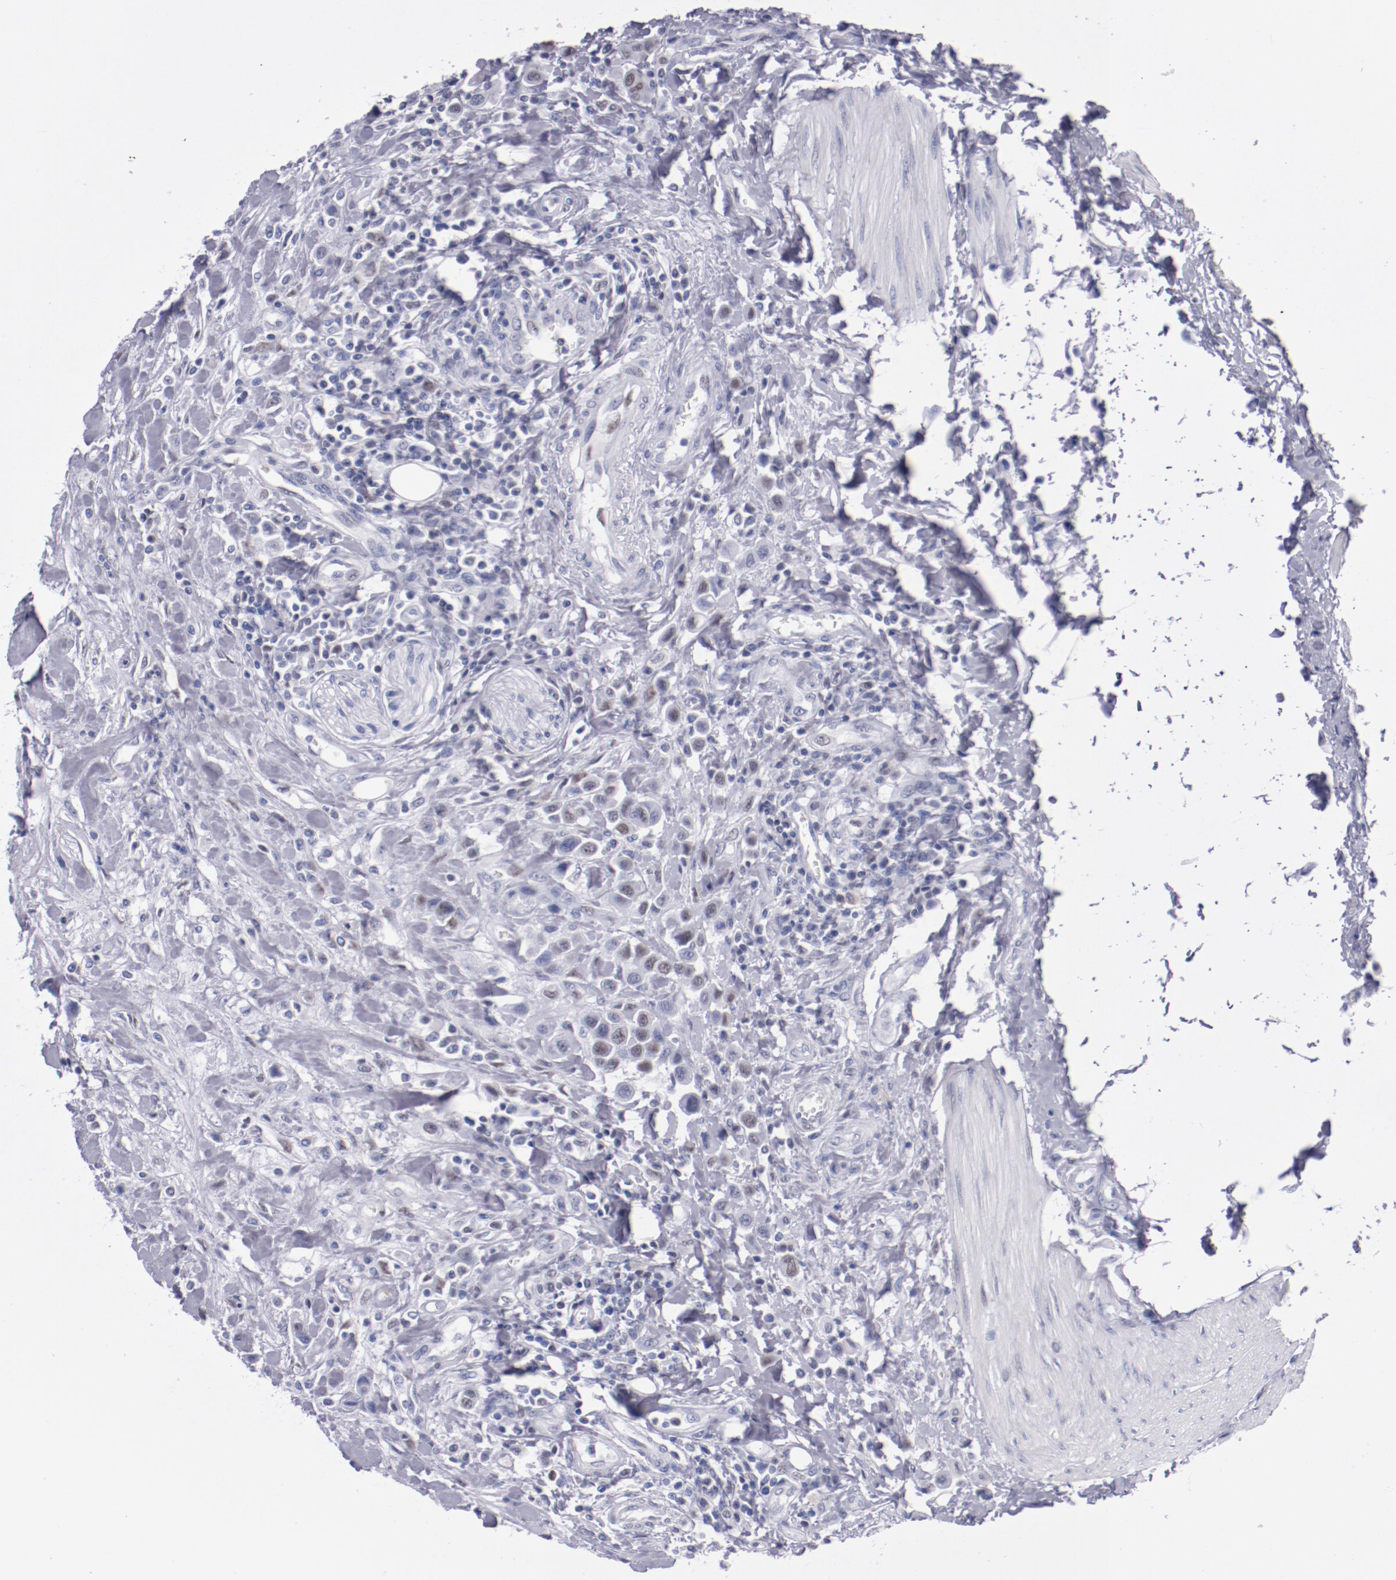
{"staining": {"intensity": "weak", "quantity": "25%-75%", "location": "nuclear"}, "tissue": "urothelial cancer", "cell_type": "Tumor cells", "image_type": "cancer", "snomed": [{"axis": "morphology", "description": "Urothelial carcinoma, High grade"}, {"axis": "topography", "description": "Urinary bladder"}], "caption": "This photomicrograph shows IHC staining of human high-grade urothelial carcinoma, with low weak nuclear expression in about 25%-75% of tumor cells.", "gene": "HNF1B", "patient": {"sex": "male", "age": 50}}